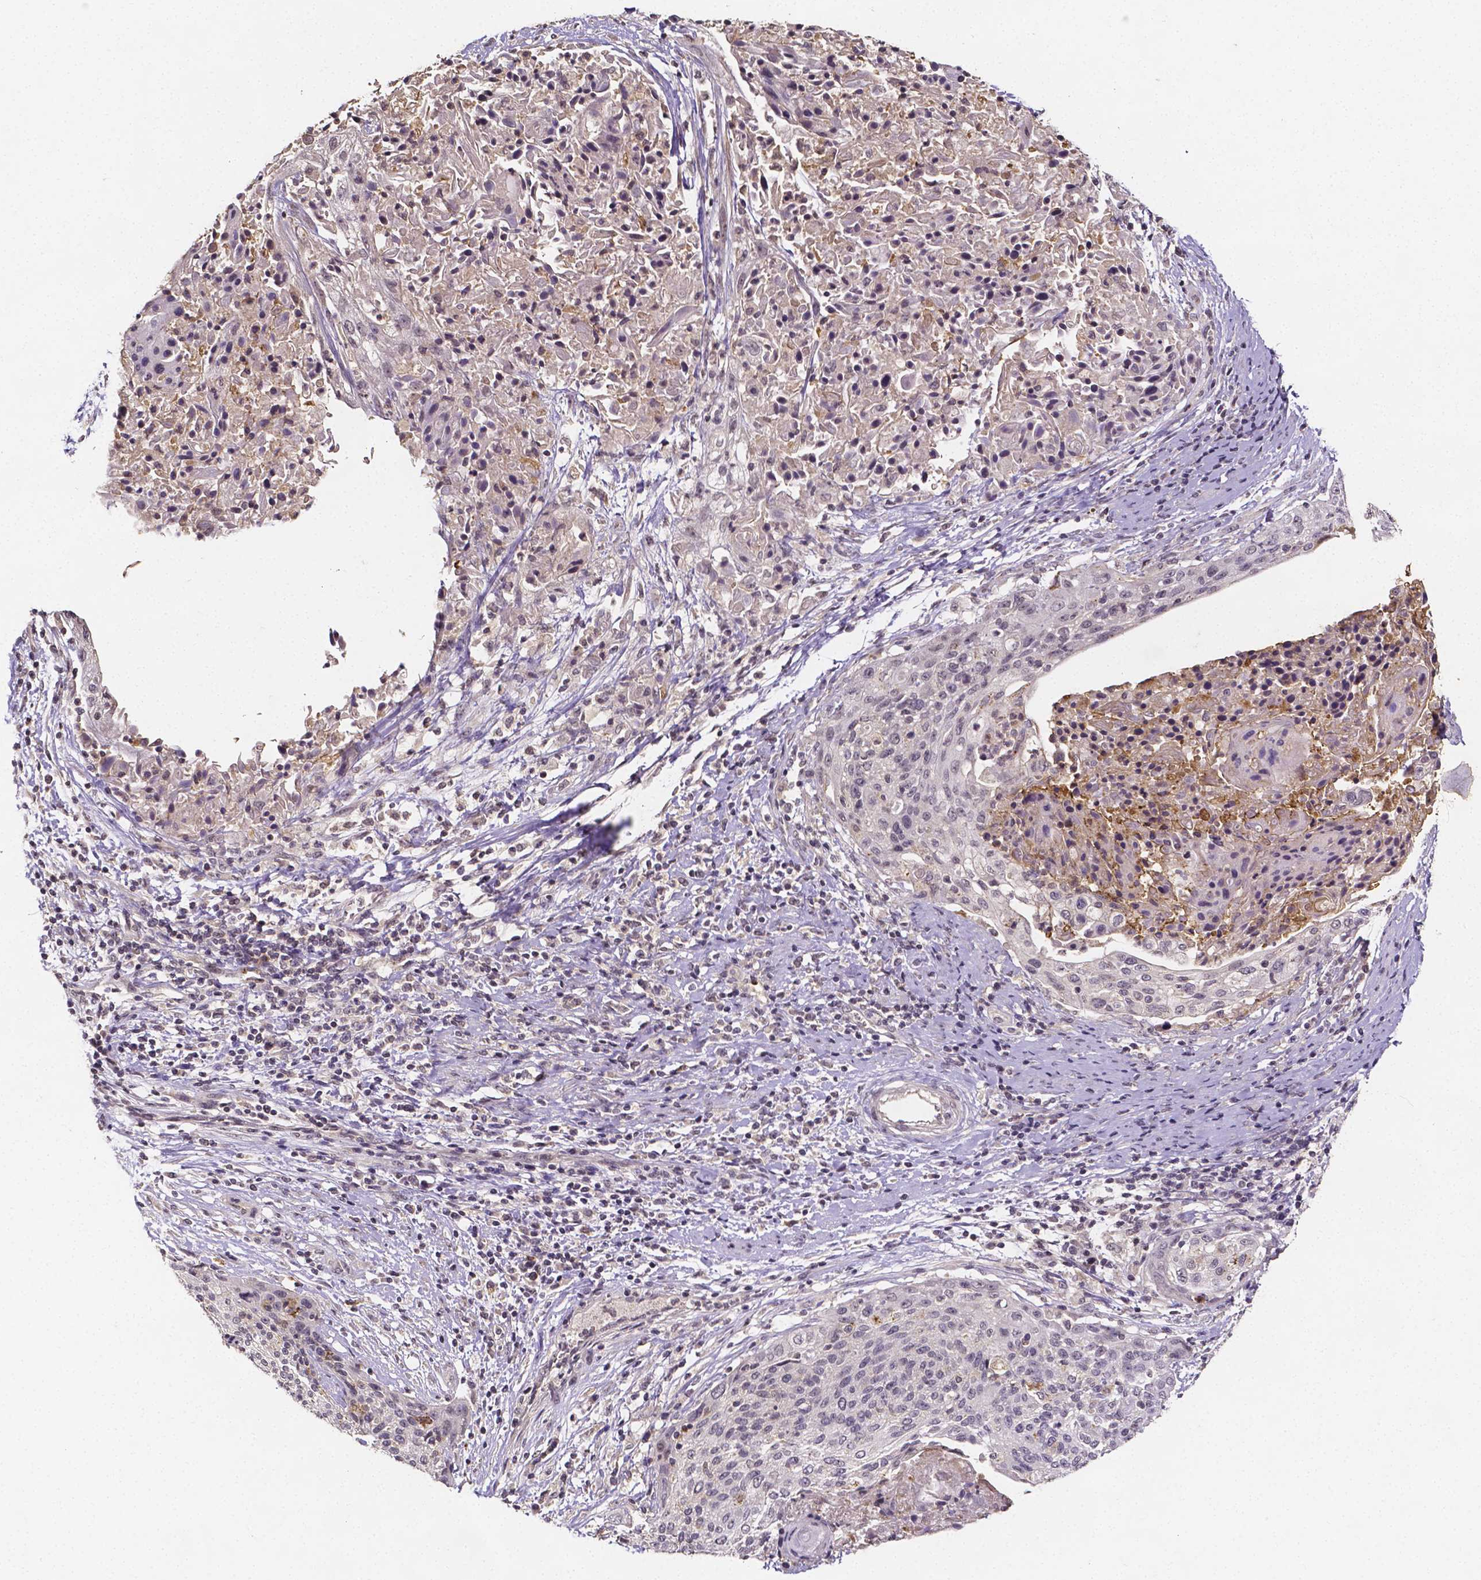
{"staining": {"intensity": "negative", "quantity": "none", "location": "none"}, "tissue": "cervical cancer", "cell_type": "Tumor cells", "image_type": "cancer", "snomed": [{"axis": "morphology", "description": "Squamous cell carcinoma, NOS"}, {"axis": "topography", "description": "Cervix"}], "caption": "A histopathology image of human cervical cancer is negative for staining in tumor cells. (Stains: DAB (3,3'-diaminobenzidine) IHC with hematoxylin counter stain, Microscopy: brightfield microscopy at high magnification).", "gene": "NRGN", "patient": {"sex": "female", "age": 31}}